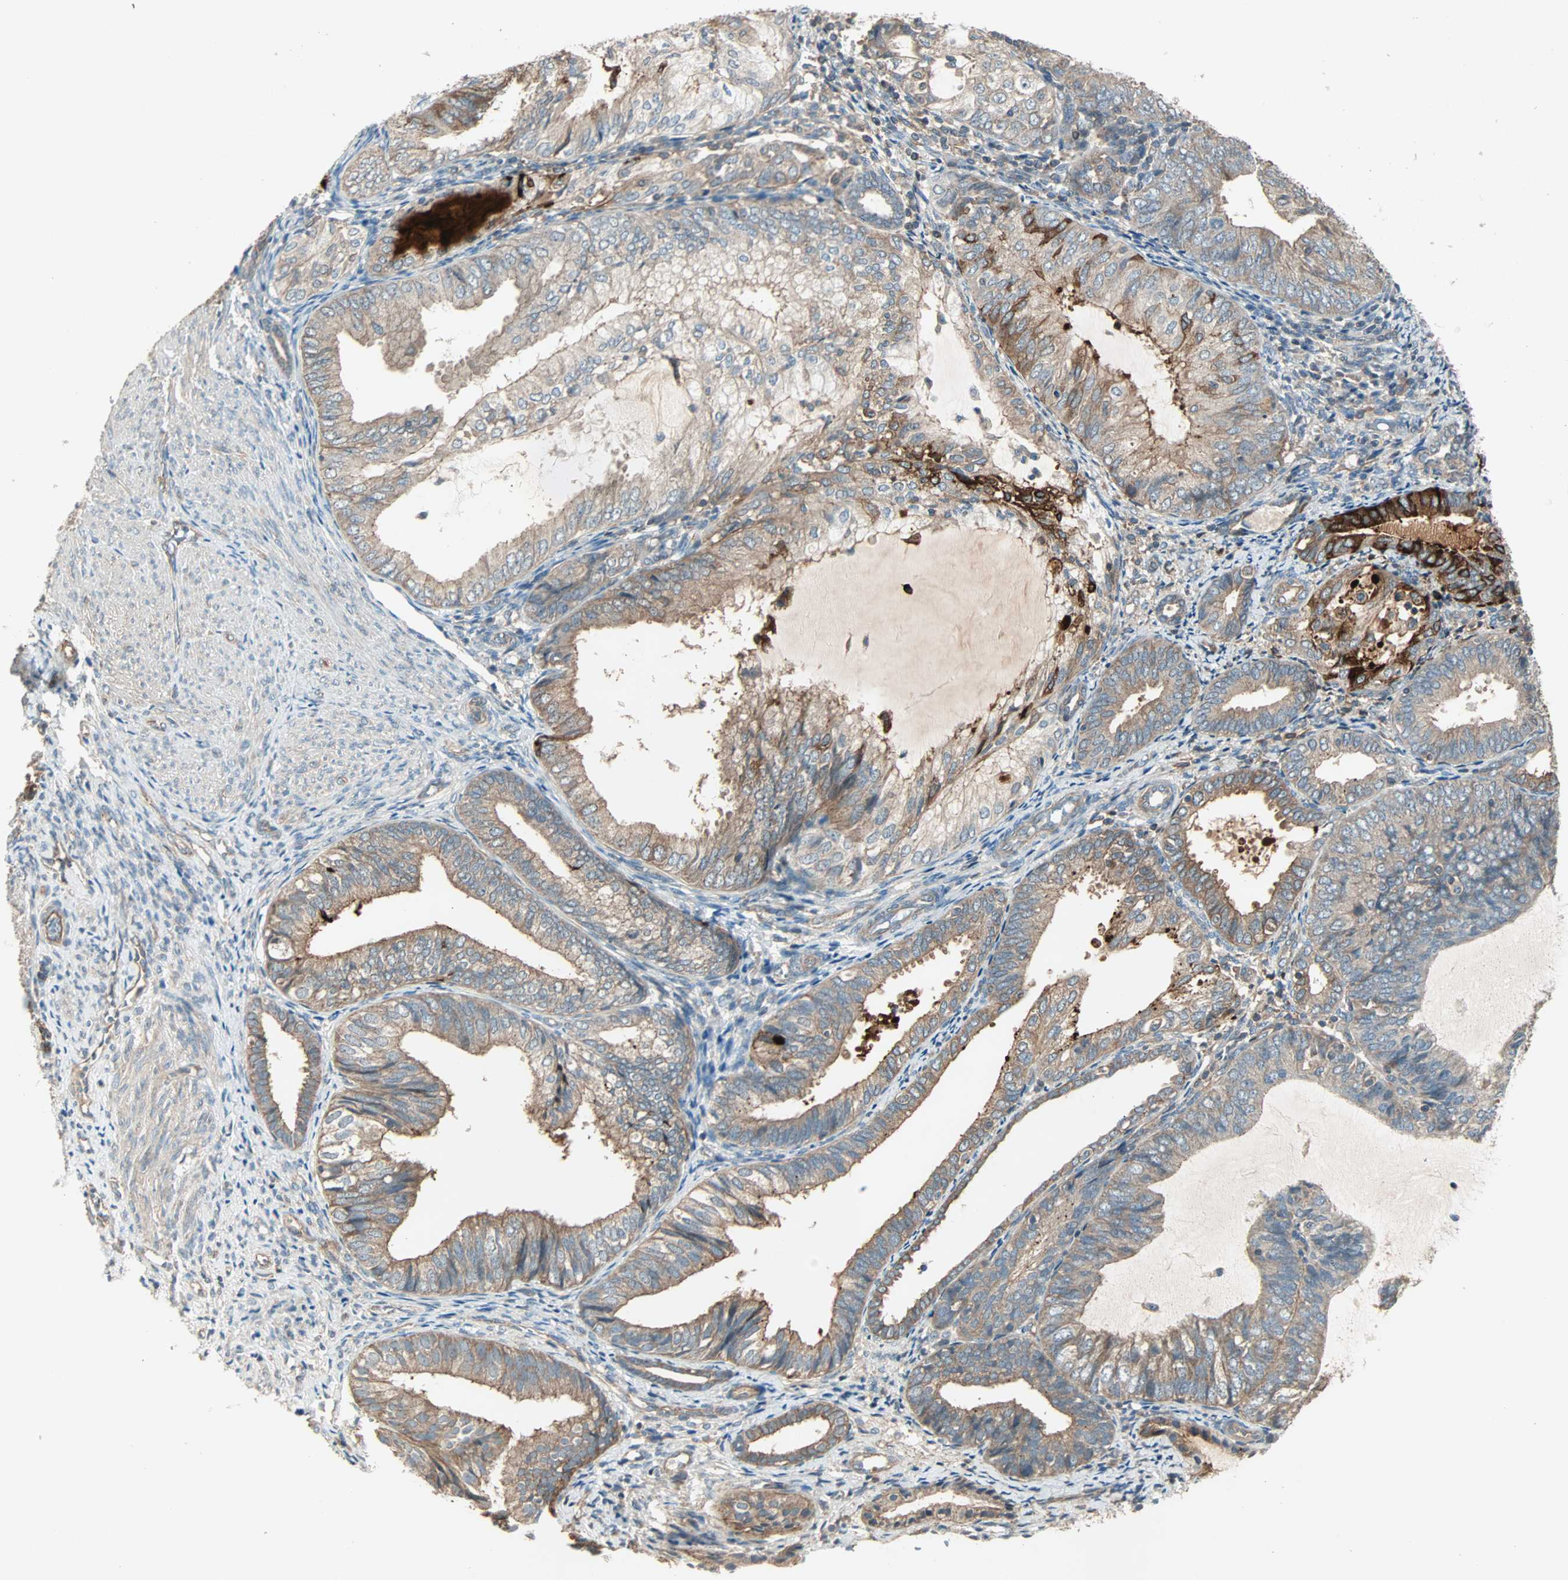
{"staining": {"intensity": "moderate", "quantity": "25%-75%", "location": "cytoplasmic/membranous"}, "tissue": "endometrial cancer", "cell_type": "Tumor cells", "image_type": "cancer", "snomed": [{"axis": "morphology", "description": "Adenocarcinoma, NOS"}, {"axis": "topography", "description": "Endometrium"}], "caption": "A photomicrograph of adenocarcinoma (endometrial) stained for a protein shows moderate cytoplasmic/membranous brown staining in tumor cells.", "gene": "MAP3K21", "patient": {"sex": "female", "age": 81}}